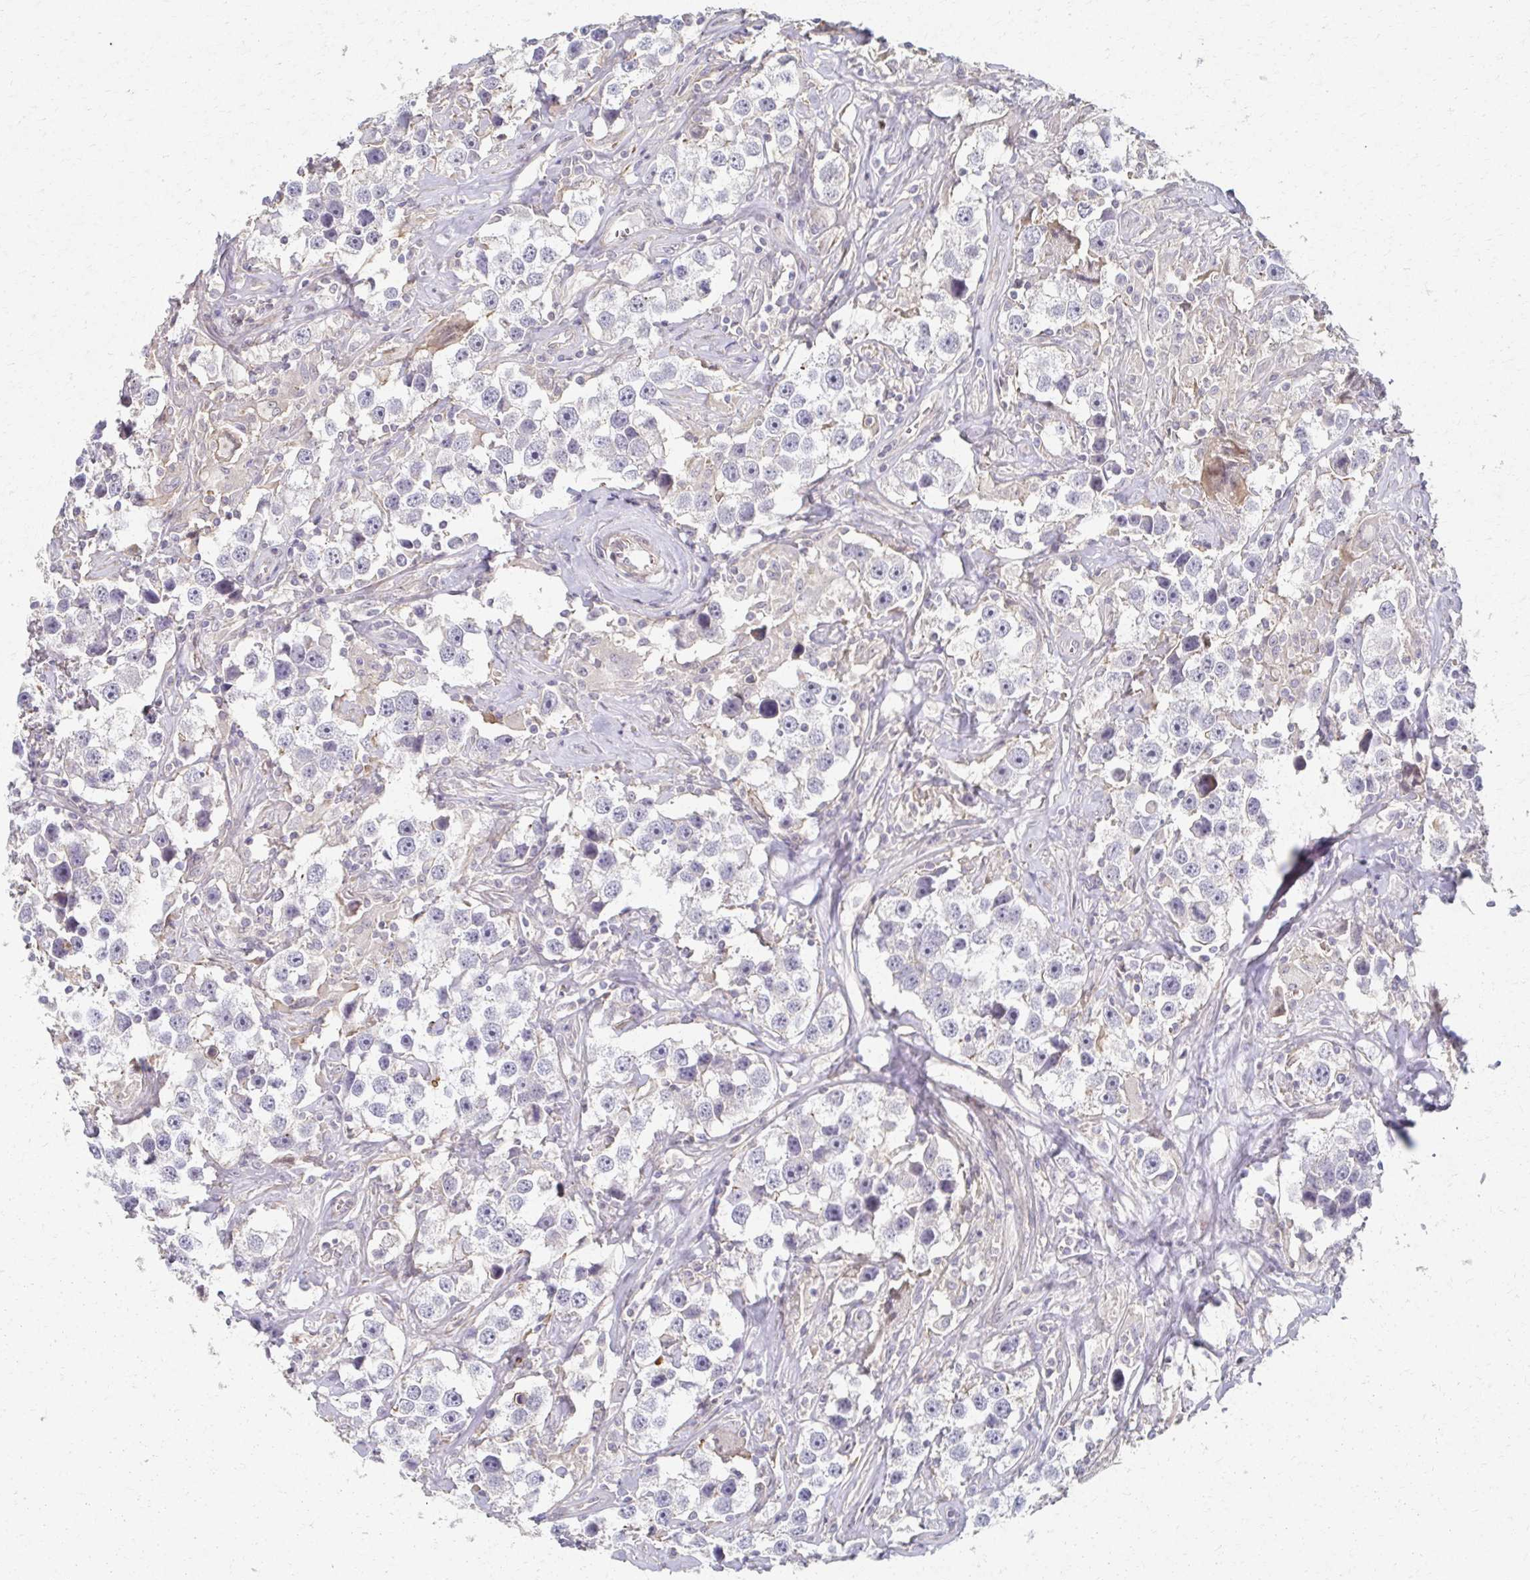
{"staining": {"intensity": "negative", "quantity": "none", "location": "none"}, "tissue": "testis cancer", "cell_type": "Tumor cells", "image_type": "cancer", "snomed": [{"axis": "morphology", "description": "Seminoma, NOS"}, {"axis": "topography", "description": "Testis"}], "caption": "This is a histopathology image of immunohistochemistry staining of seminoma (testis), which shows no positivity in tumor cells.", "gene": "EOLA2", "patient": {"sex": "male", "age": 49}}